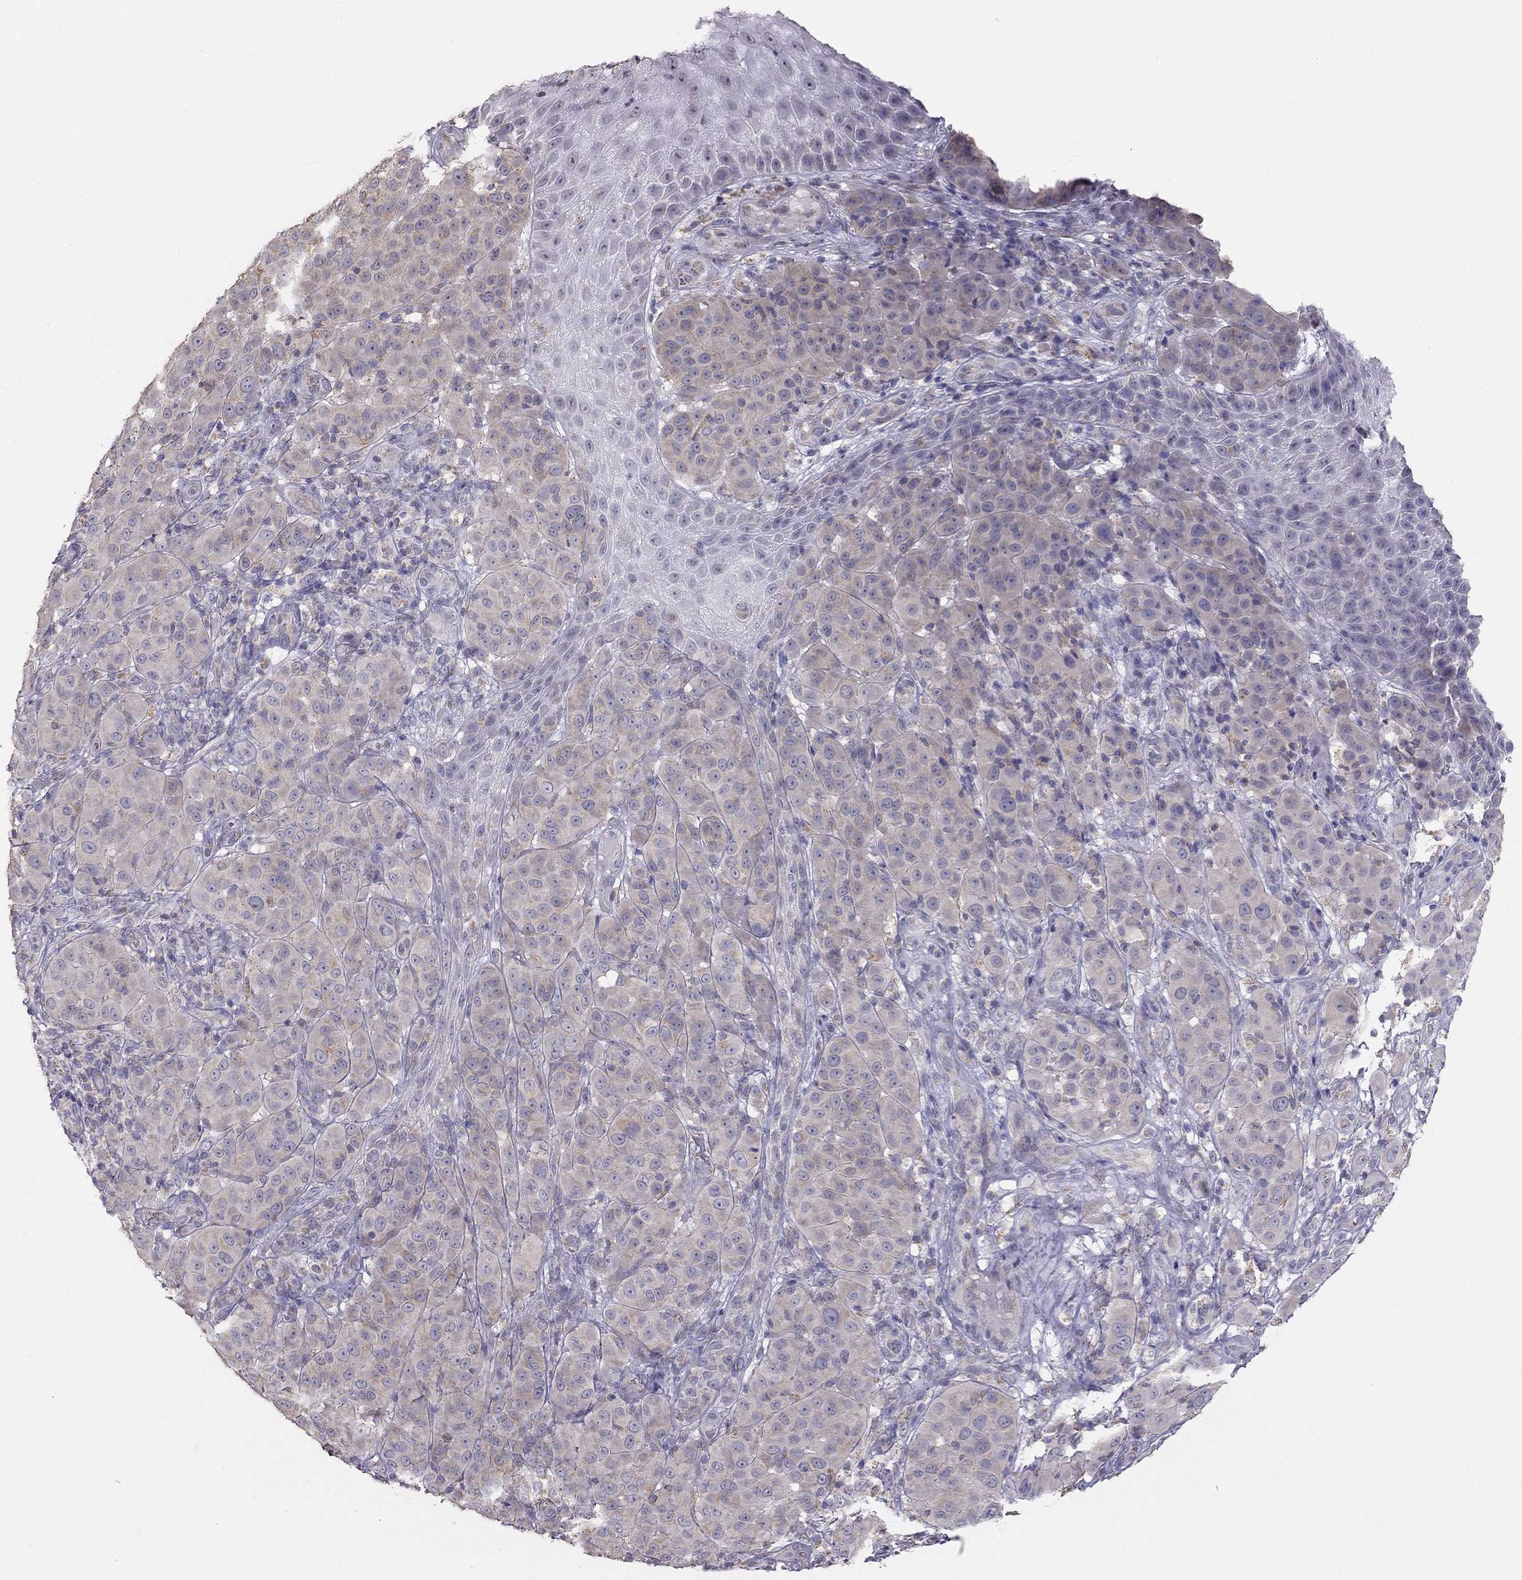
{"staining": {"intensity": "weak", "quantity": ">75%", "location": "cytoplasmic/membranous"}, "tissue": "melanoma", "cell_type": "Tumor cells", "image_type": "cancer", "snomed": [{"axis": "morphology", "description": "Malignant melanoma, NOS"}, {"axis": "topography", "description": "Skin"}], "caption": "The image shows a brown stain indicating the presence of a protein in the cytoplasmic/membranous of tumor cells in melanoma.", "gene": "LRIT3", "patient": {"sex": "female", "age": 87}}